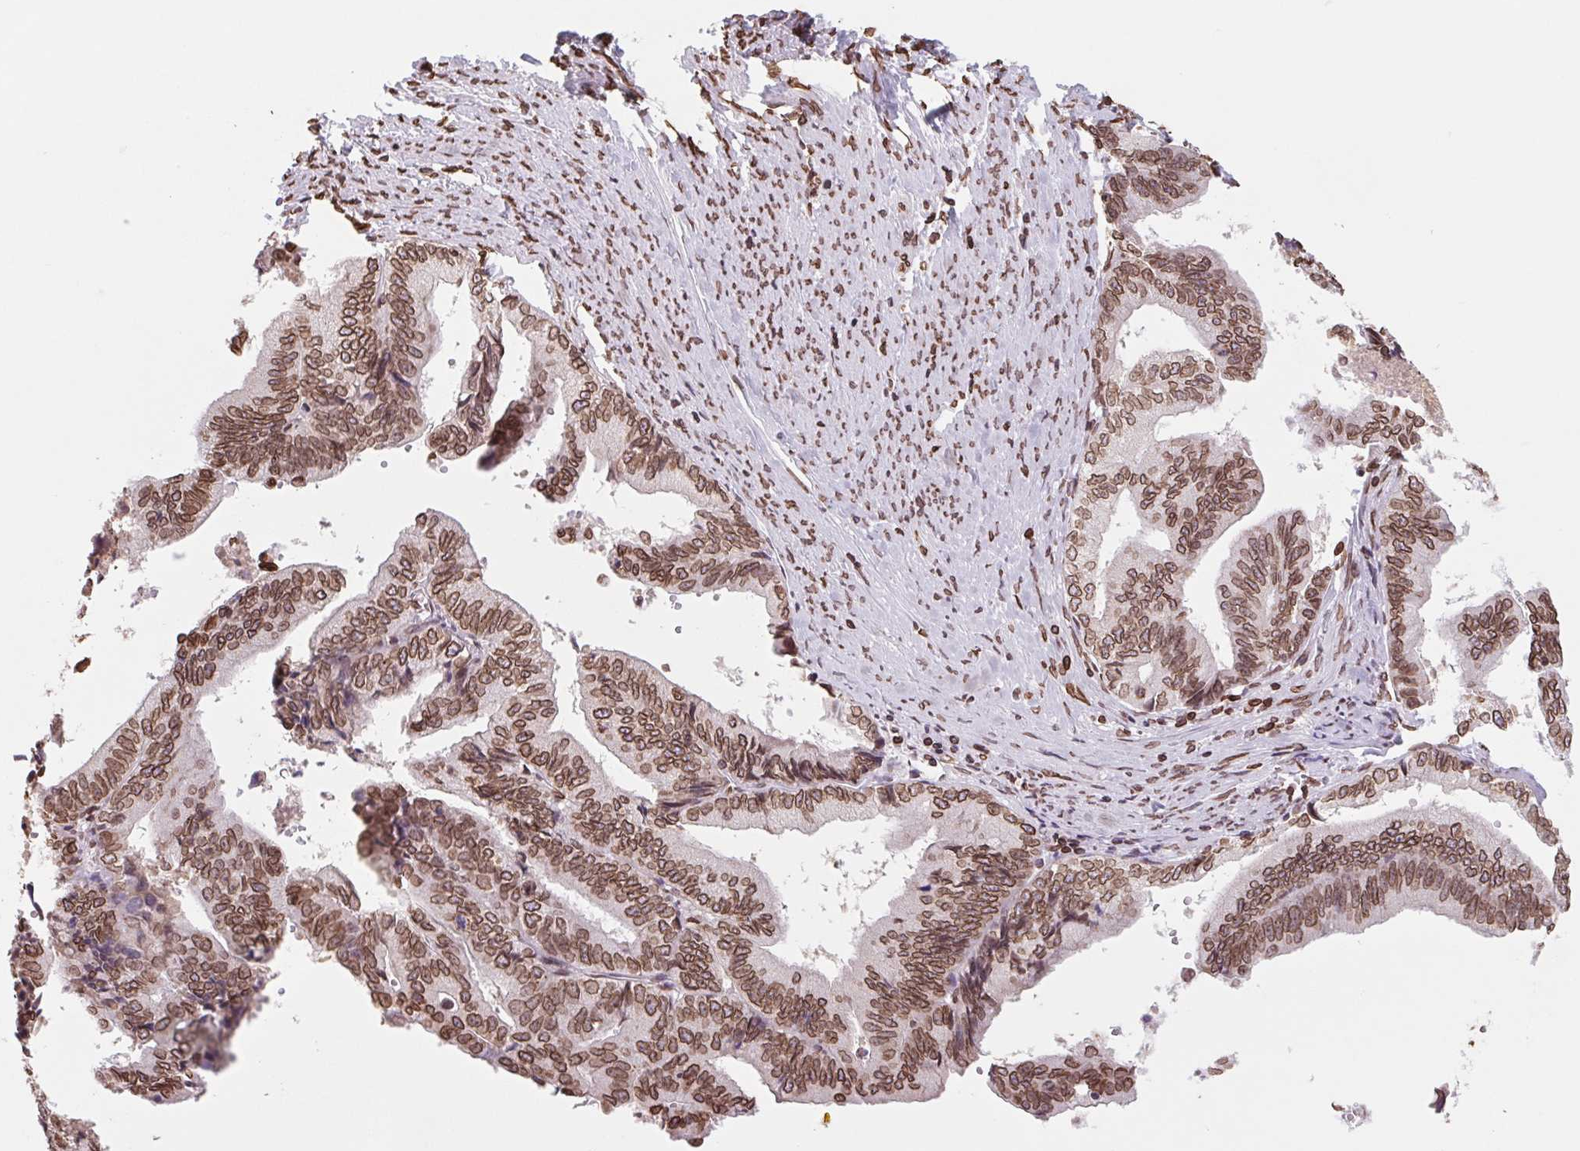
{"staining": {"intensity": "strong", "quantity": ">75%", "location": "cytoplasmic/membranous,nuclear"}, "tissue": "endometrial cancer", "cell_type": "Tumor cells", "image_type": "cancer", "snomed": [{"axis": "morphology", "description": "Adenocarcinoma, NOS"}, {"axis": "topography", "description": "Endometrium"}], "caption": "Immunohistochemistry staining of endometrial cancer, which displays high levels of strong cytoplasmic/membranous and nuclear expression in about >75% of tumor cells indicating strong cytoplasmic/membranous and nuclear protein positivity. The staining was performed using DAB (3,3'-diaminobenzidine) (brown) for protein detection and nuclei were counterstained in hematoxylin (blue).", "gene": "LMNB2", "patient": {"sex": "female", "age": 65}}